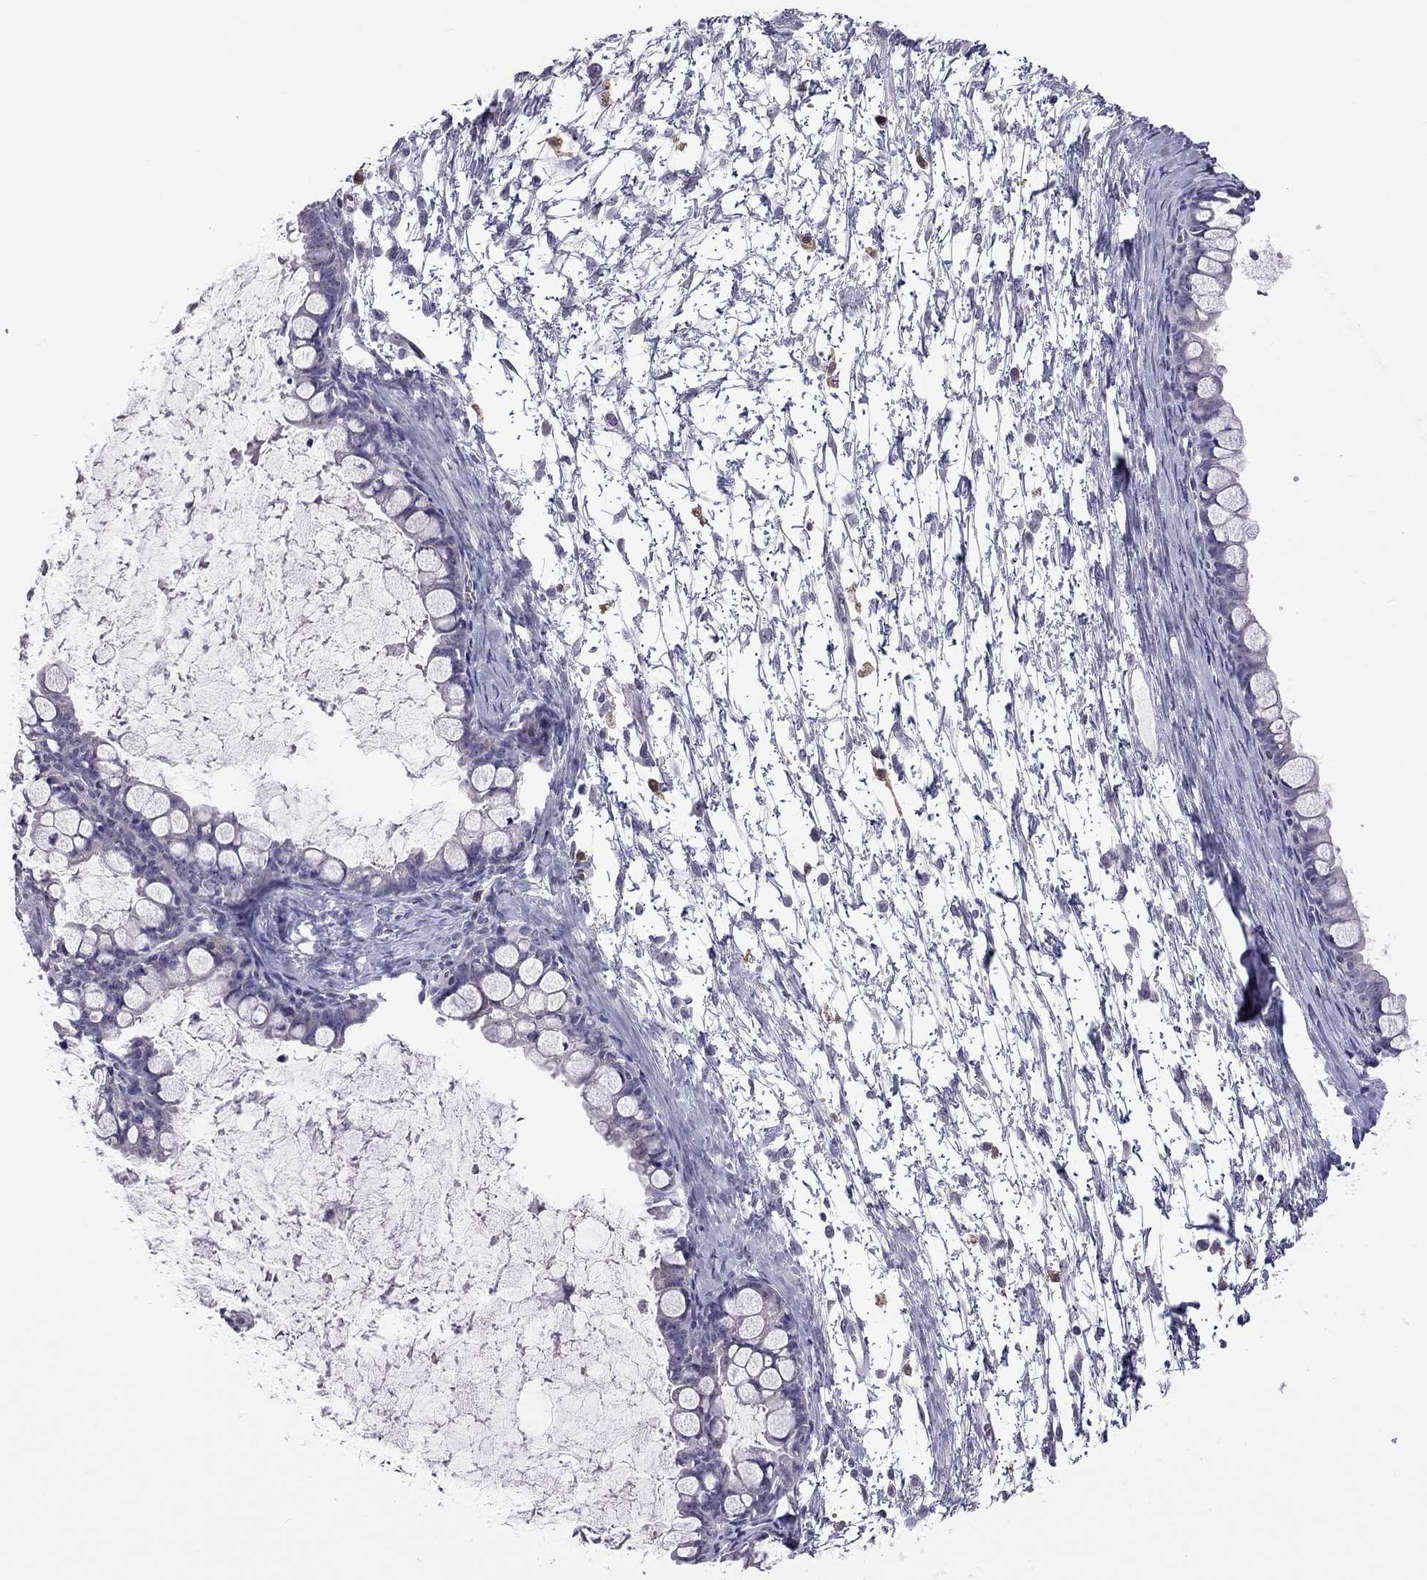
{"staining": {"intensity": "negative", "quantity": "none", "location": "none"}, "tissue": "ovarian cancer", "cell_type": "Tumor cells", "image_type": "cancer", "snomed": [{"axis": "morphology", "description": "Cystadenocarcinoma, mucinous, NOS"}, {"axis": "topography", "description": "Ovary"}], "caption": "Tumor cells show no significant protein staining in mucinous cystadenocarcinoma (ovarian).", "gene": "PPP1R3A", "patient": {"sex": "female", "age": 63}}